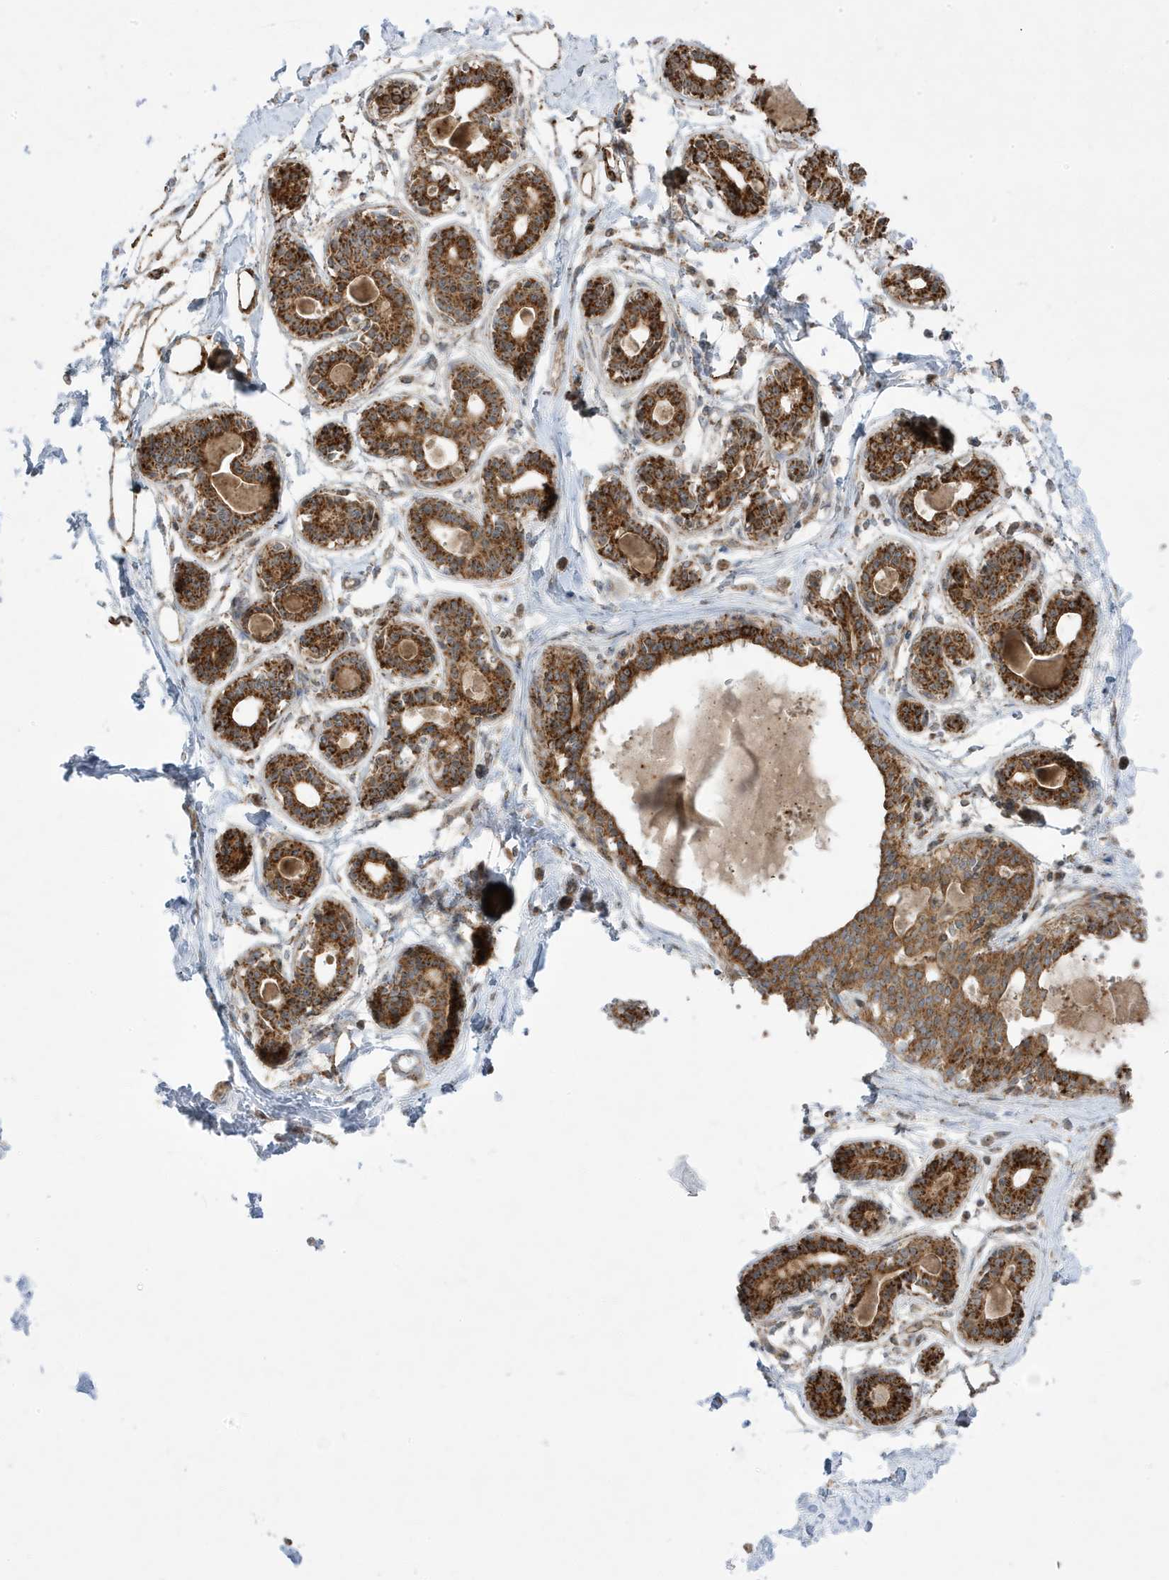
{"staining": {"intensity": "strong", "quantity": ">75%", "location": "cytoplasmic/membranous"}, "tissue": "breast", "cell_type": "Adipocytes", "image_type": "normal", "snomed": [{"axis": "morphology", "description": "Normal tissue, NOS"}, {"axis": "topography", "description": "Breast"}], "caption": "Breast was stained to show a protein in brown. There is high levels of strong cytoplasmic/membranous staining in approximately >75% of adipocytes.", "gene": "CLUAP1", "patient": {"sex": "female", "age": 45}}